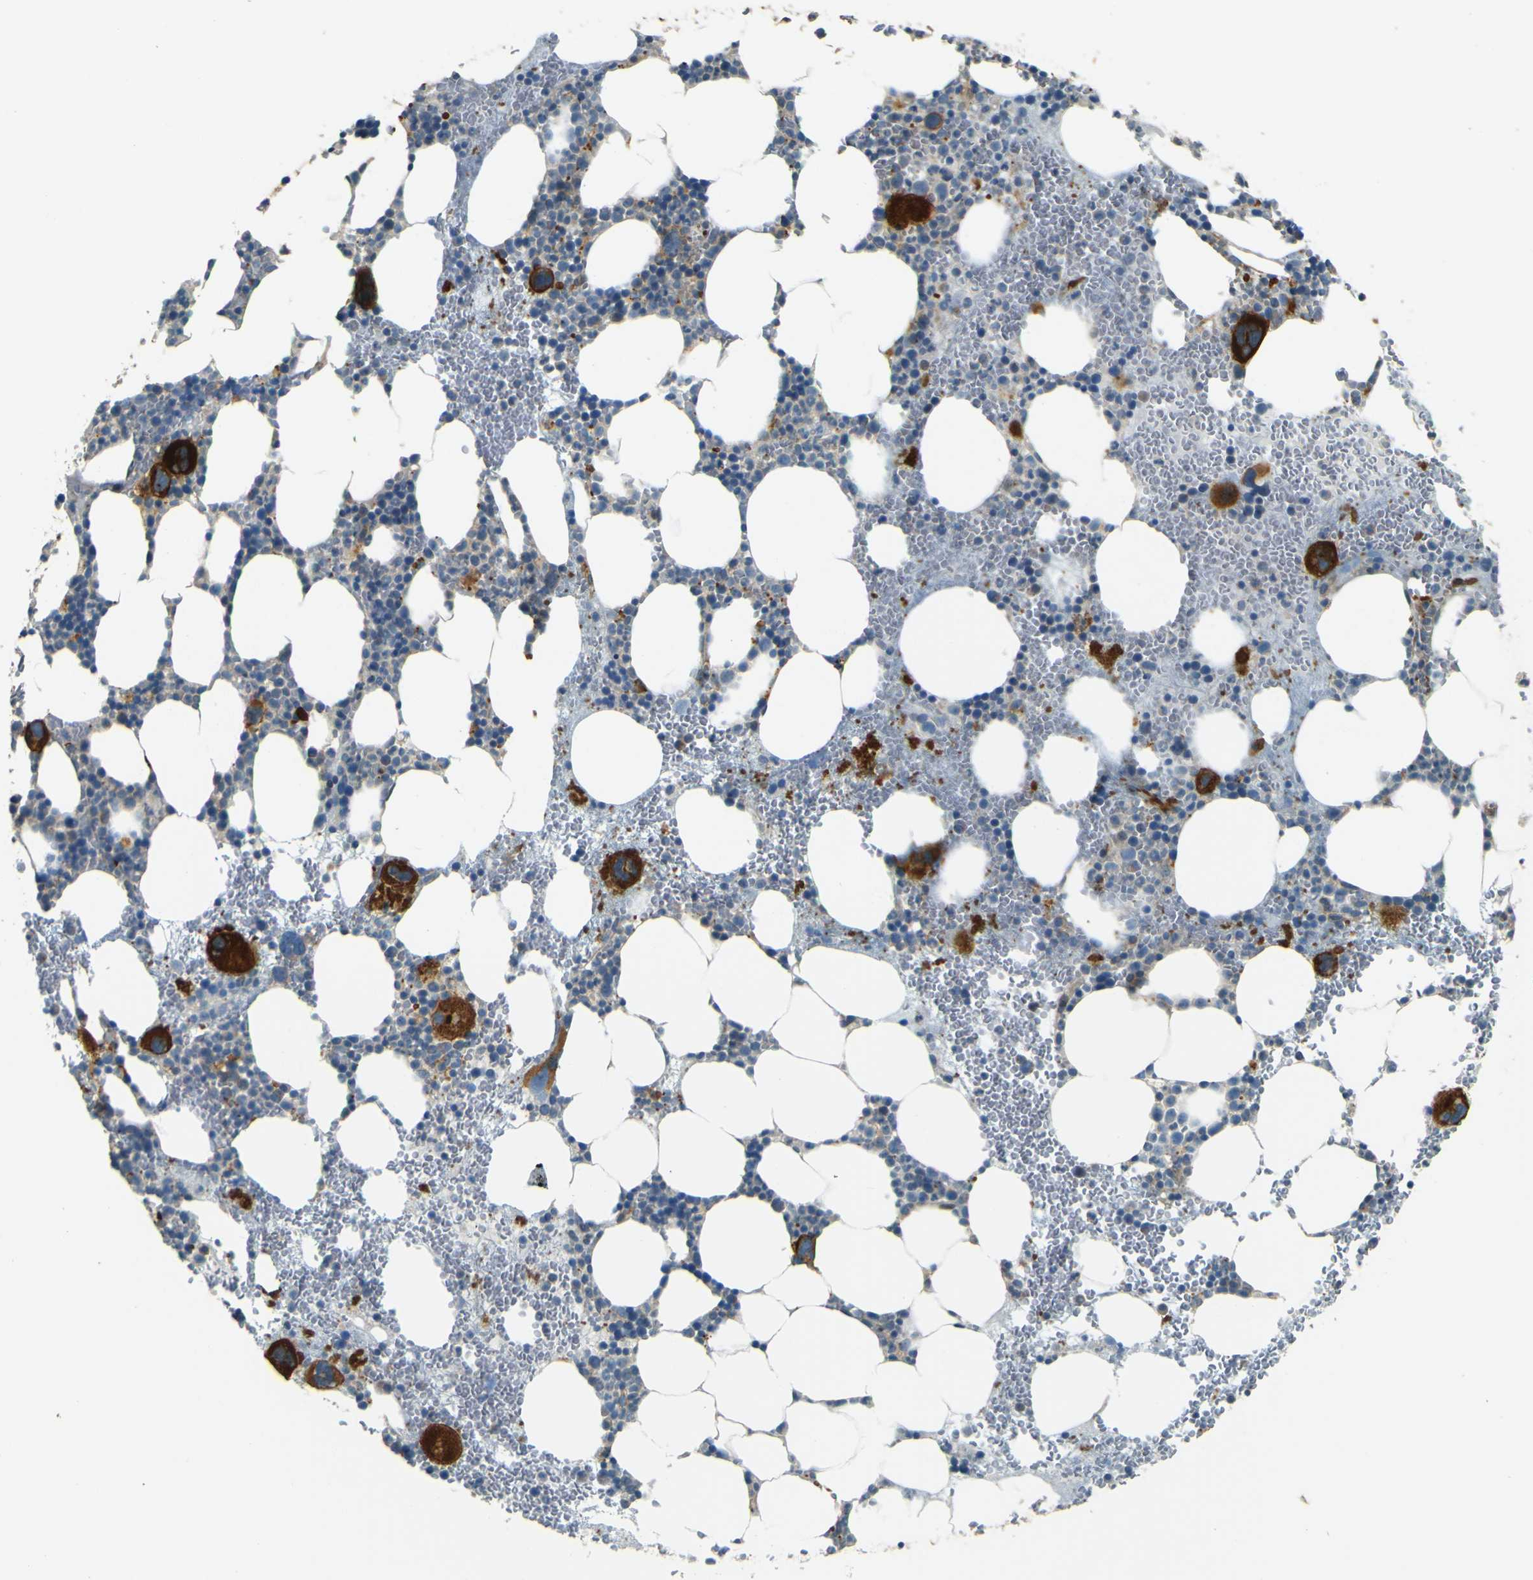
{"staining": {"intensity": "strong", "quantity": "<25%", "location": "cytoplasmic/membranous"}, "tissue": "bone marrow", "cell_type": "Hematopoietic cells", "image_type": "normal", "snomed": [{"axis": "morphology", "description": "Normal tissue, NOS"}, {"axis": "morphology", "description": "Inflammation, NOS"}, {"axis": "topography", "description": "Bone marrow"}], "caption": "Bone marrow stained with a brown dye displays strong cytoplasmic/membranous positive staining in approximately <25% of hematopoietic cells.", "gene": "NEXN", "patient": {"sex": "female", "age": 76}}